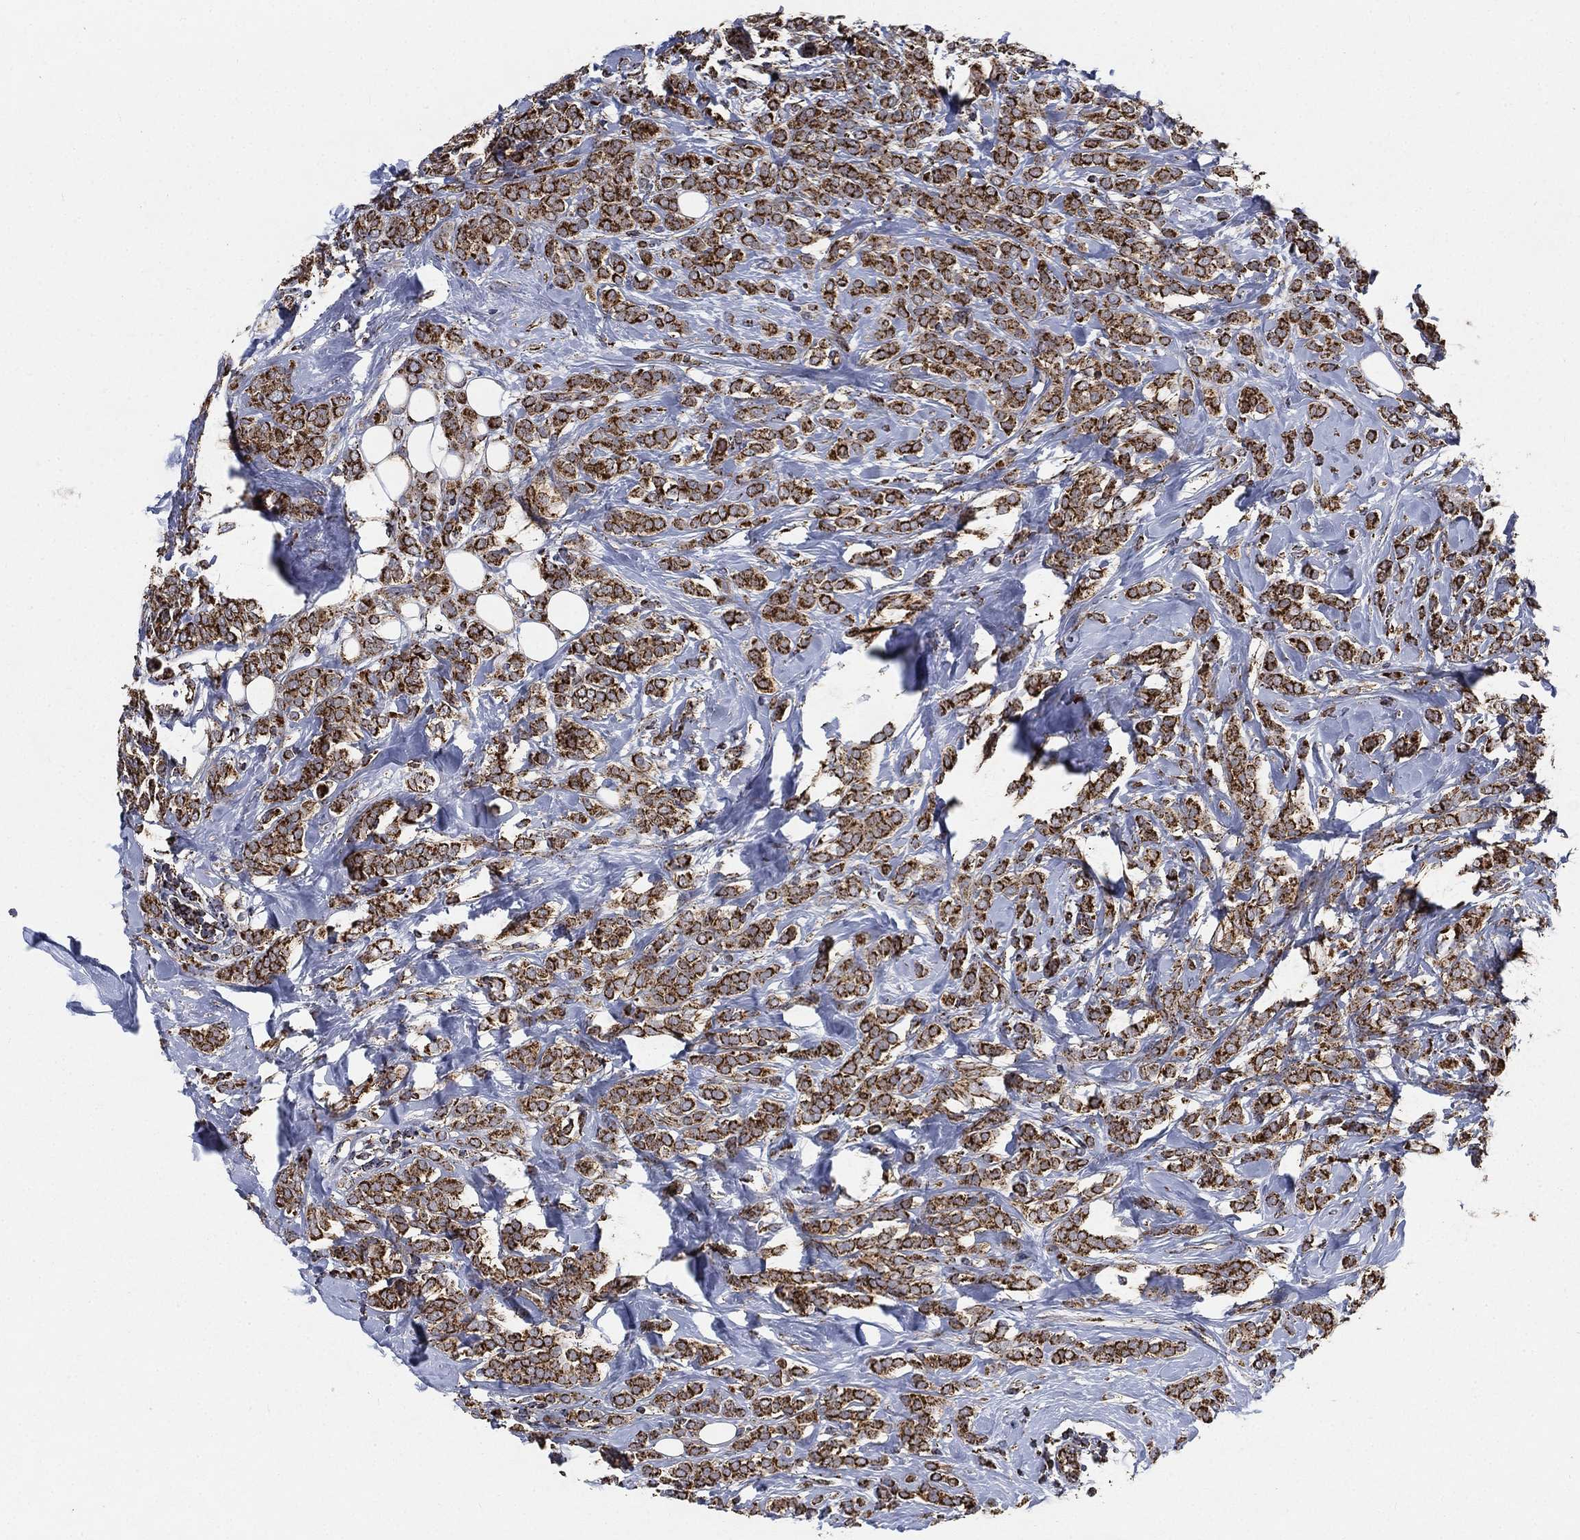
{"staining": {"intensity": "strong", "quantity": ">75%", "location": "cytoplasmic/membranous"}, "tissue": "breast cancer", "cell_type": "Tumor cells", "image_type": "cancer", "snomed": [{"axis": "morphology", "description": "Lobular carcinoma"}, {"axis": "topography", "description": "Breast"}], "caption": "Protein expression analysis of human breast cancer (lobular carcinoma) reveals strong cytoplasmic/membranous expression in approximately >75% of tumor cells.", "gene": "SLC38A7", "patient": {"sex": "female", "age": 49}}